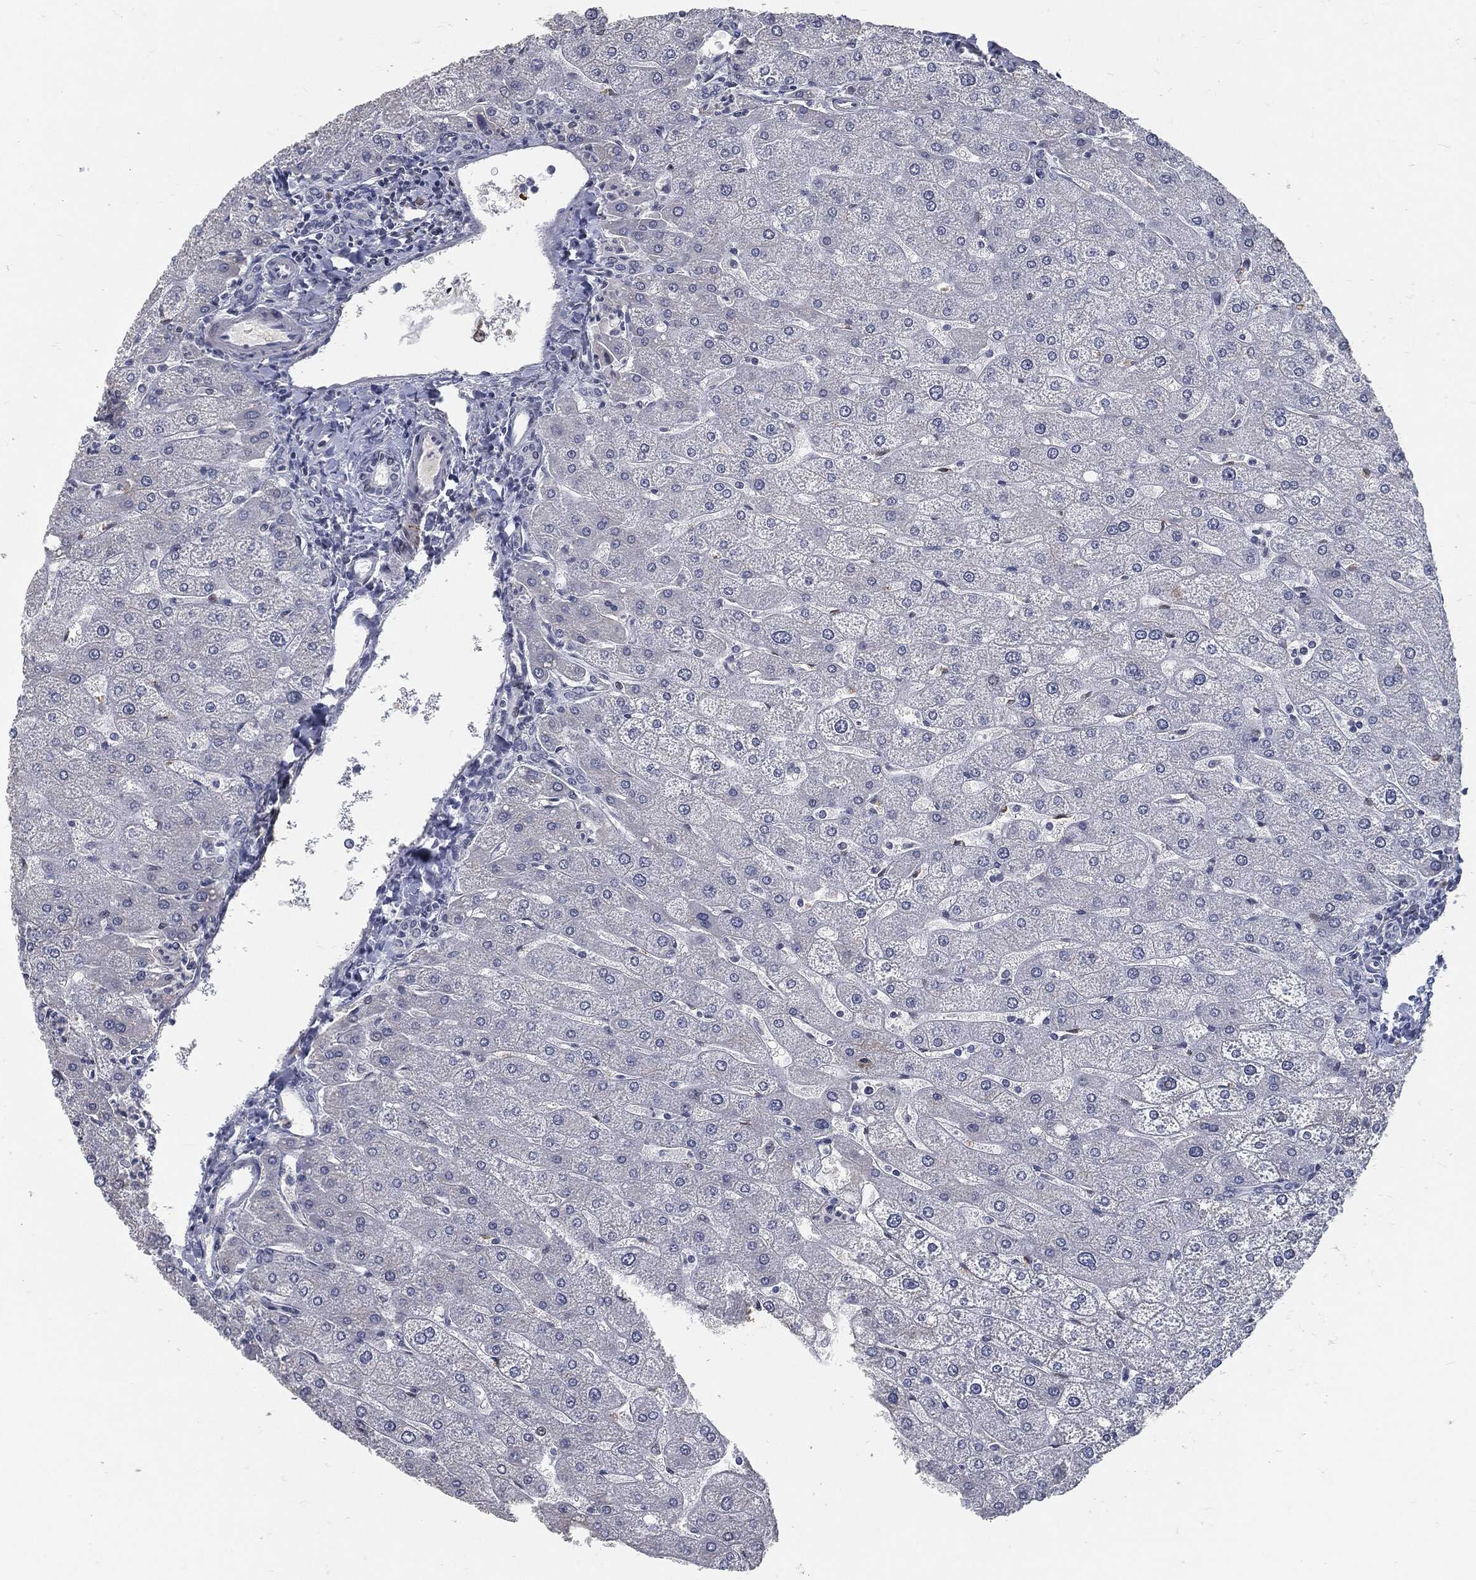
{"staining": {"intensity": "negative", "quantity": "none", "location": "none"}, "tissue": "liver", "cell_type": "Cholangiocytes", "image_type": "normal", "snomed": [{"axis": "morphology", "description": "Normal tissue, NOS"}, {"axis": "topography", "description": "Liver"}], "caption": "Protein analysis of normal liver exhibits no significant positivity in cholangiocytes. (Immunohistochemistry, brightfield microscopy, high magnification).", "gene": "ANXA1", "patient": {"sex": "male", "age": 67}}